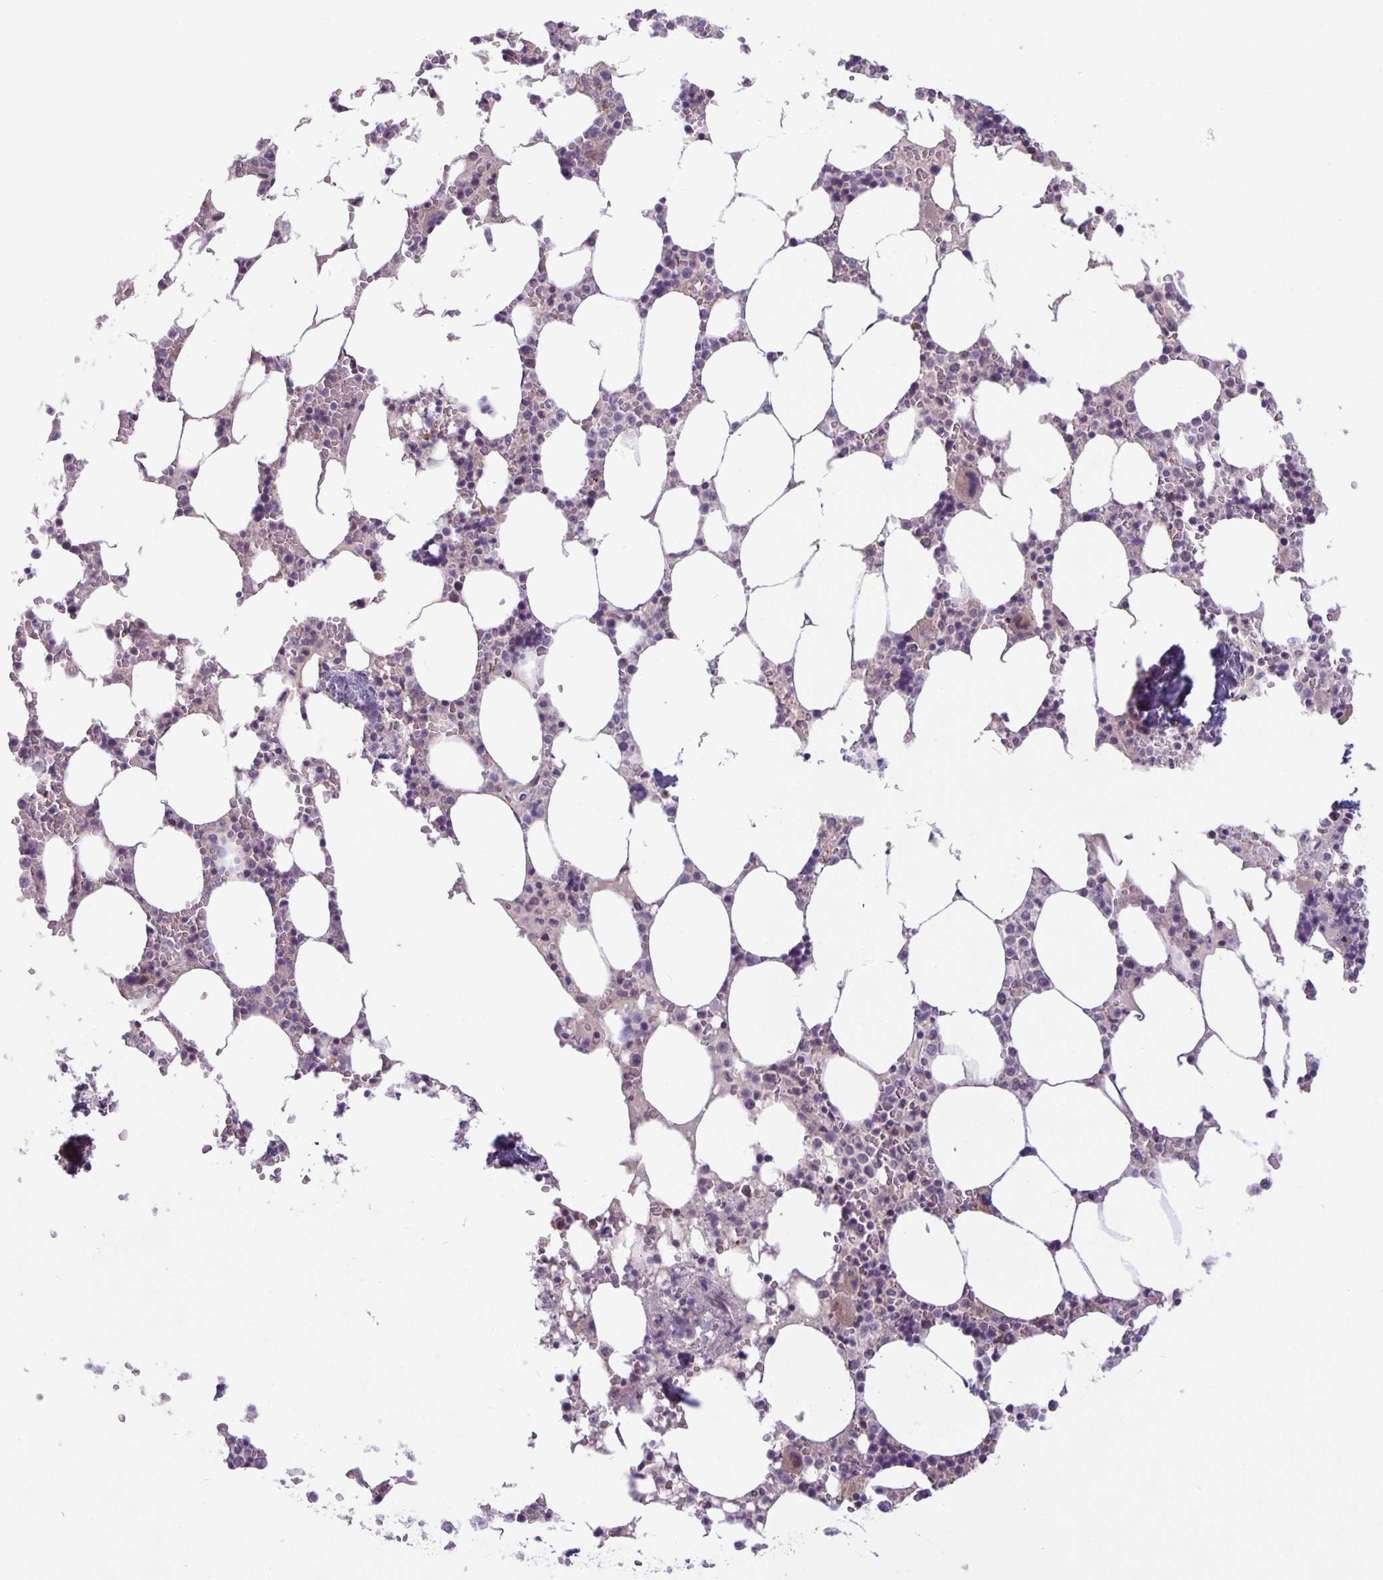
{"staining": {"intensity": "negative", "quantity": "none", "location": "none"}, "tissue": "bone marrow", "cell_type": "Hematopoietic cells", "image_type": "normal", "snomed": [{"axis": "morphology", "description": "Normal tissue, NOS"}, {"axis": "topography", "description": "Bone marrow"}], "caption": "Immunohistochemistry (IHC) image of benign human bone marrow stained for a protein (brown), which exhibits no positivity in hematopoietic cells.", "gene": "ARVCF", "patient": {"sex": "male", "age": 64}}